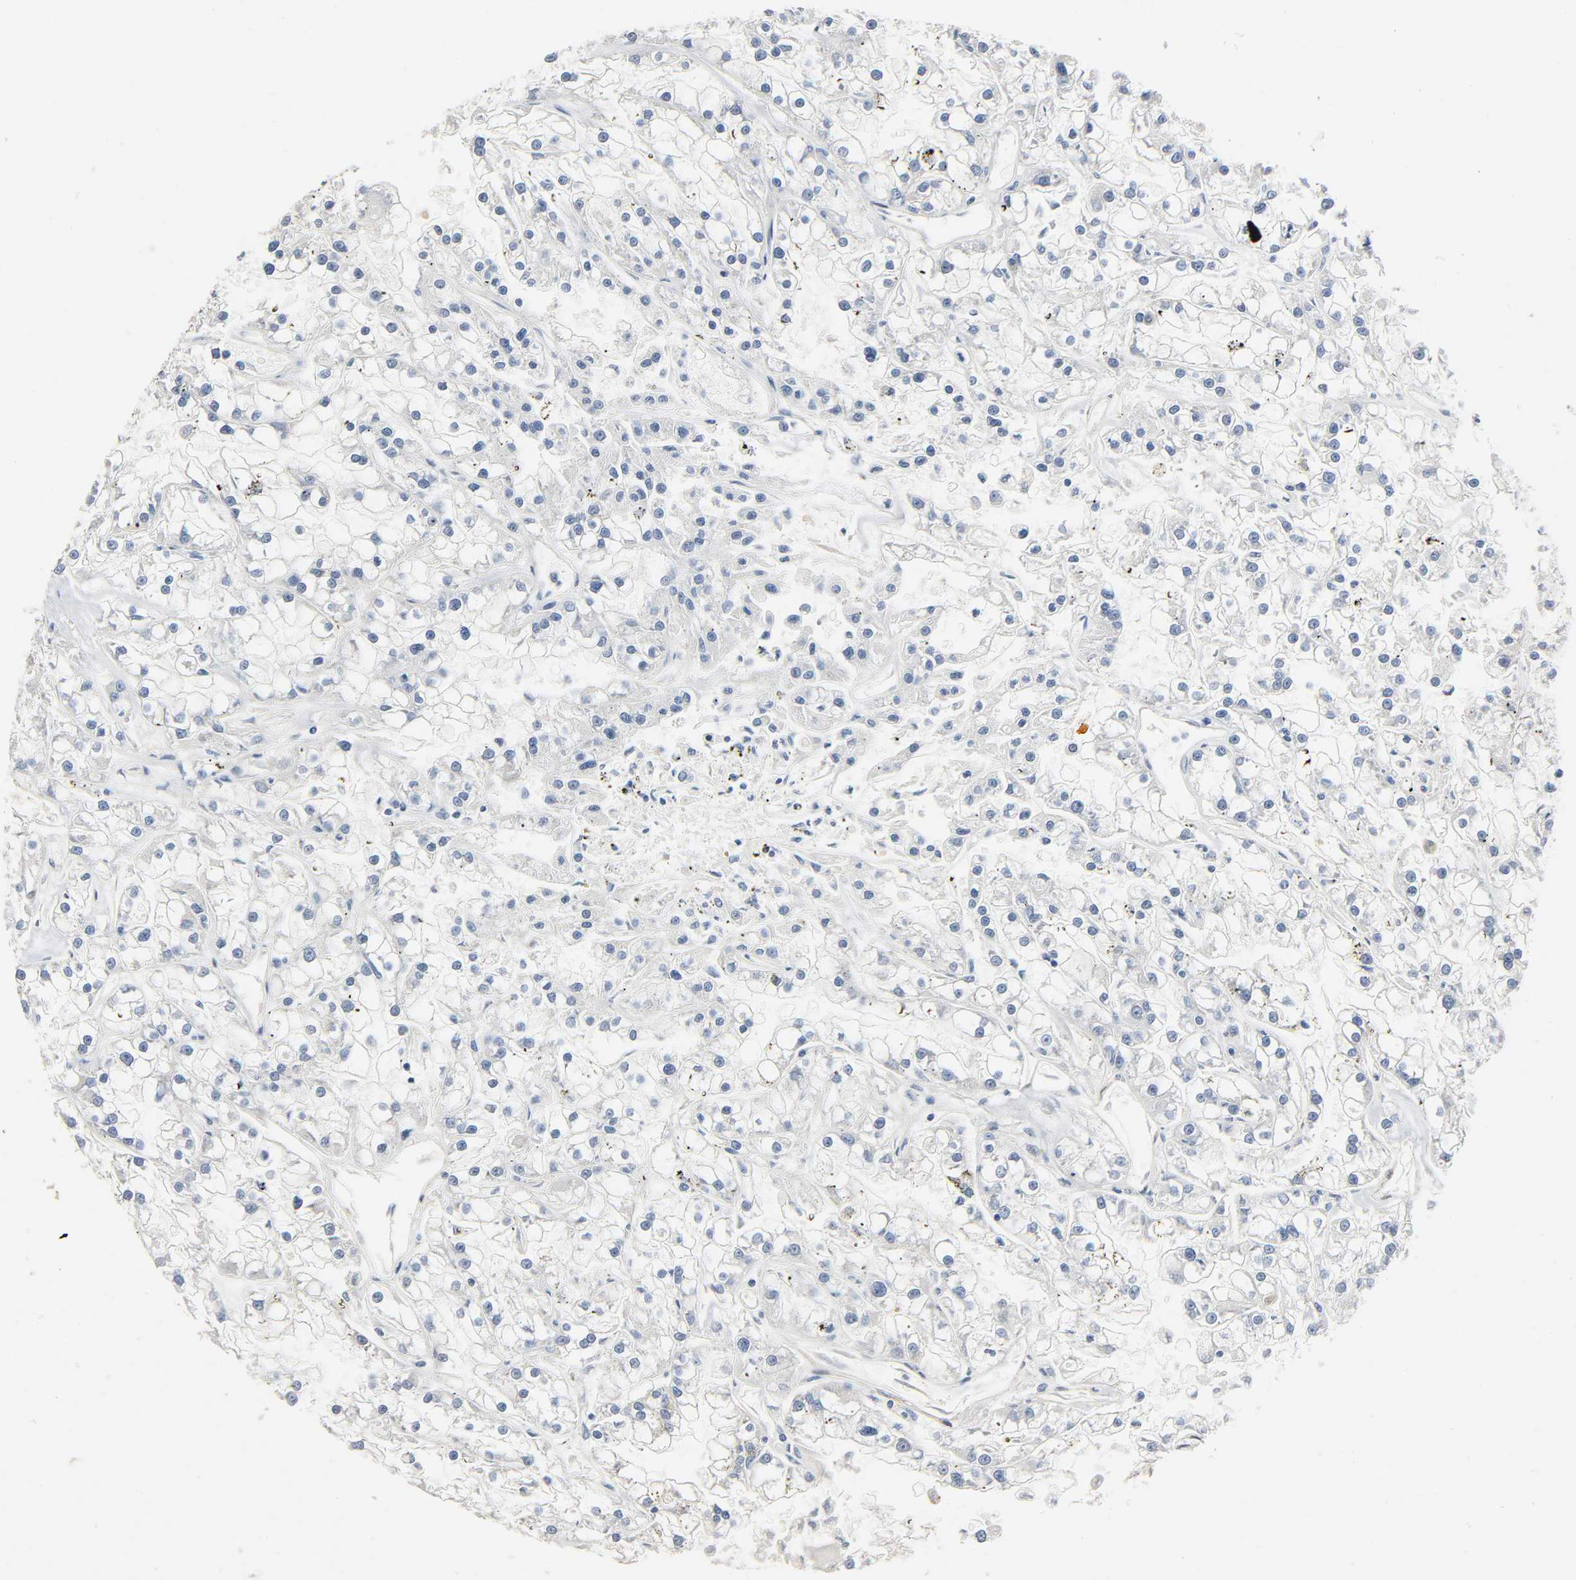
{"staining": {"intensity": "negative", "quantity": "none", "location": "none"}, "tissue": "renal cancer", "cell_type": "Tumor cells", "image_type": "cancer", "snomed": [{"axis": "morphology", "description": "Adenocarcinoma, NOS"}, {"axis": "topography", "description": "Kidney"}], "caption": "The immunohistochemistry image has no significant positivity in tumor cells of renal adenocarcinoma tissue.", "gene": "ARPC1A", "patient": {"sex": "female", "age": 52}}